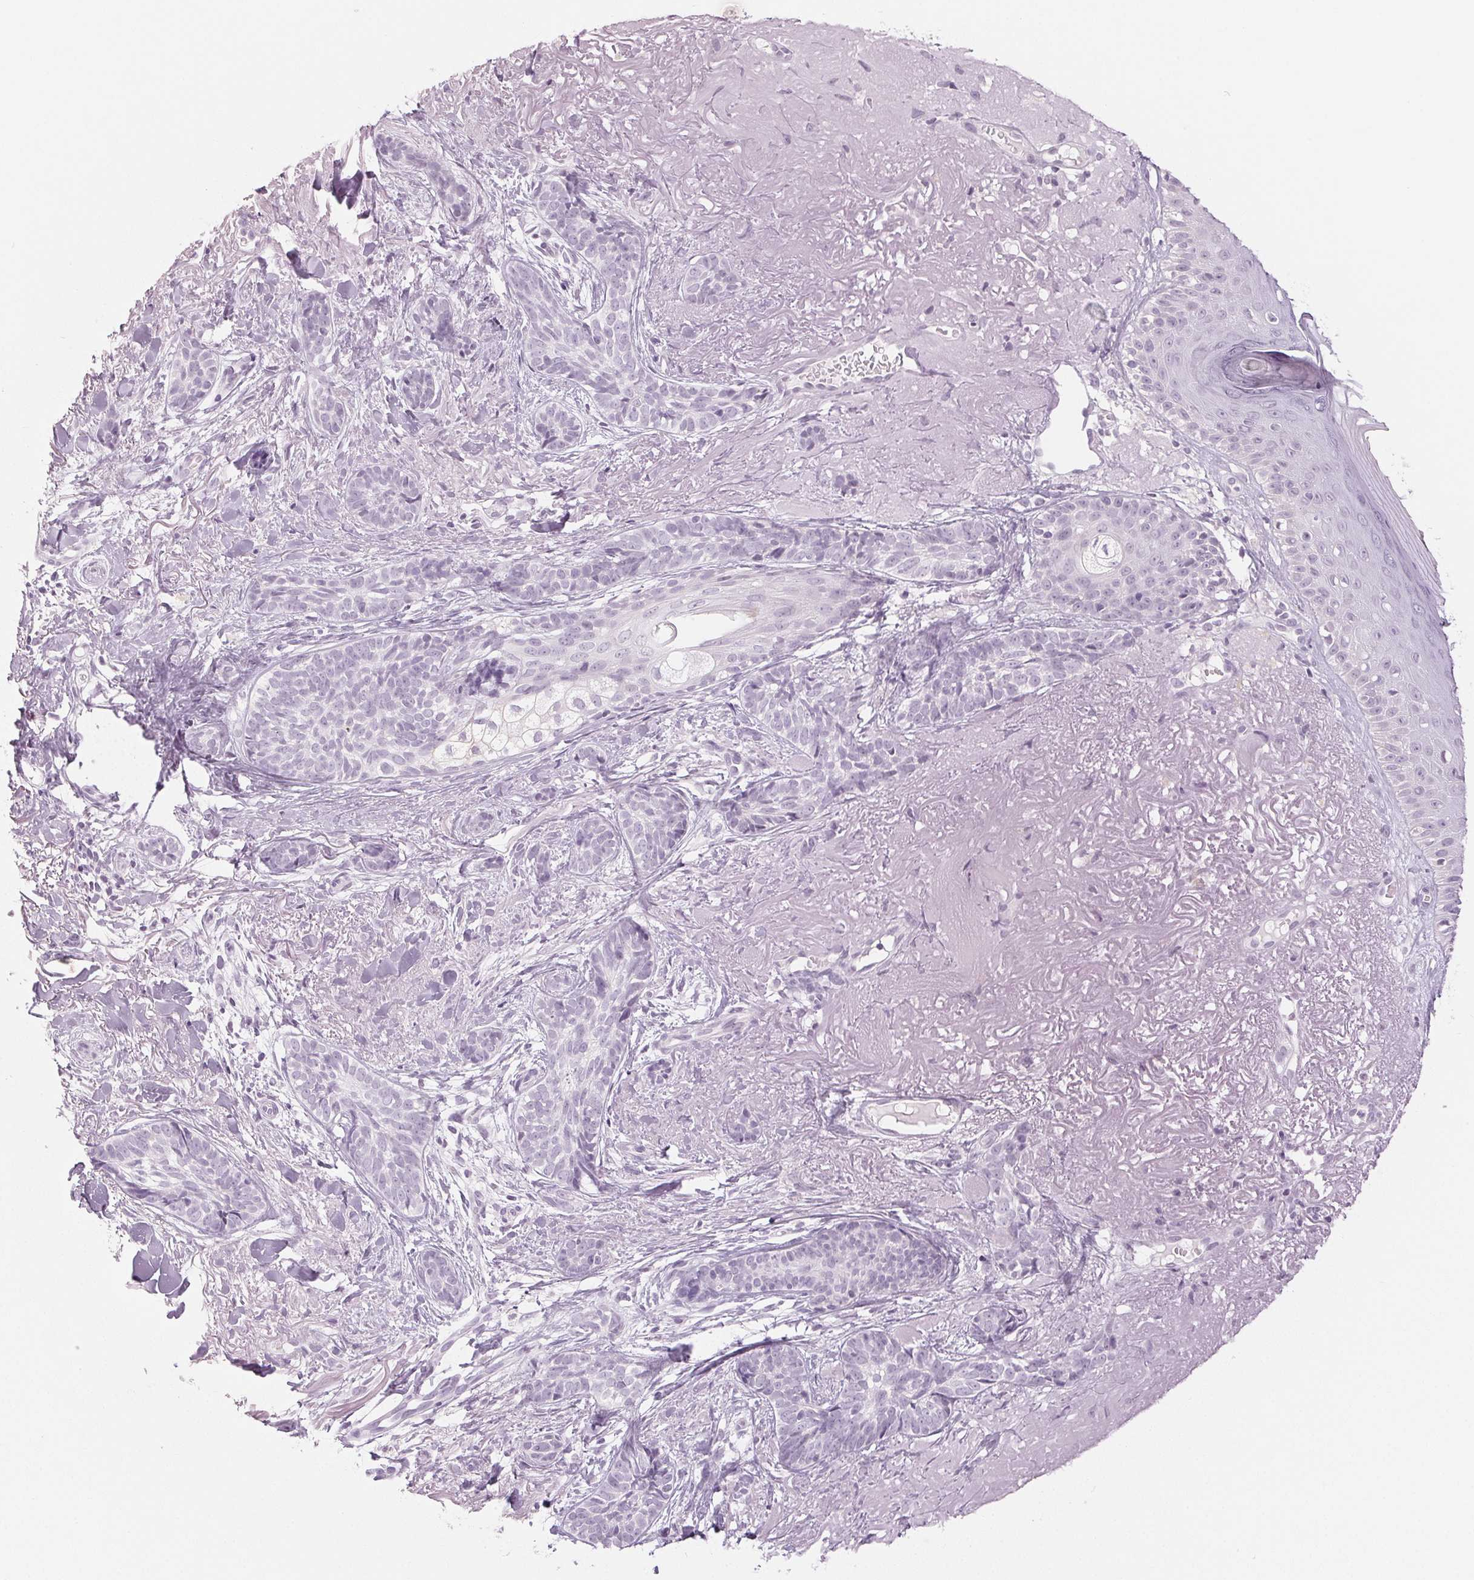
{"staining": {"intensity": "negative", "quantity": "none", "location": "none"}, "tissue": "skin cancer", "cell_type": "Tumor cells", "image_type": "cancer", "snomed": [{"axis": "morphology", "description": "Basal cell carcinoma"}, {"axis": "morphology", "description": "BCC, high aggressive"}, {"axis": "topography", "description": "Skin"}], "caption": "High magnification brightfield microscopy of skin cancer (basal cell carcinoma) stained with DAB (brown) and counterstained with hematoxylin (blue): tumor cells show no significant expression.", "gene": "EHHADH", "patient": {"sex": "female", "age": 79}}